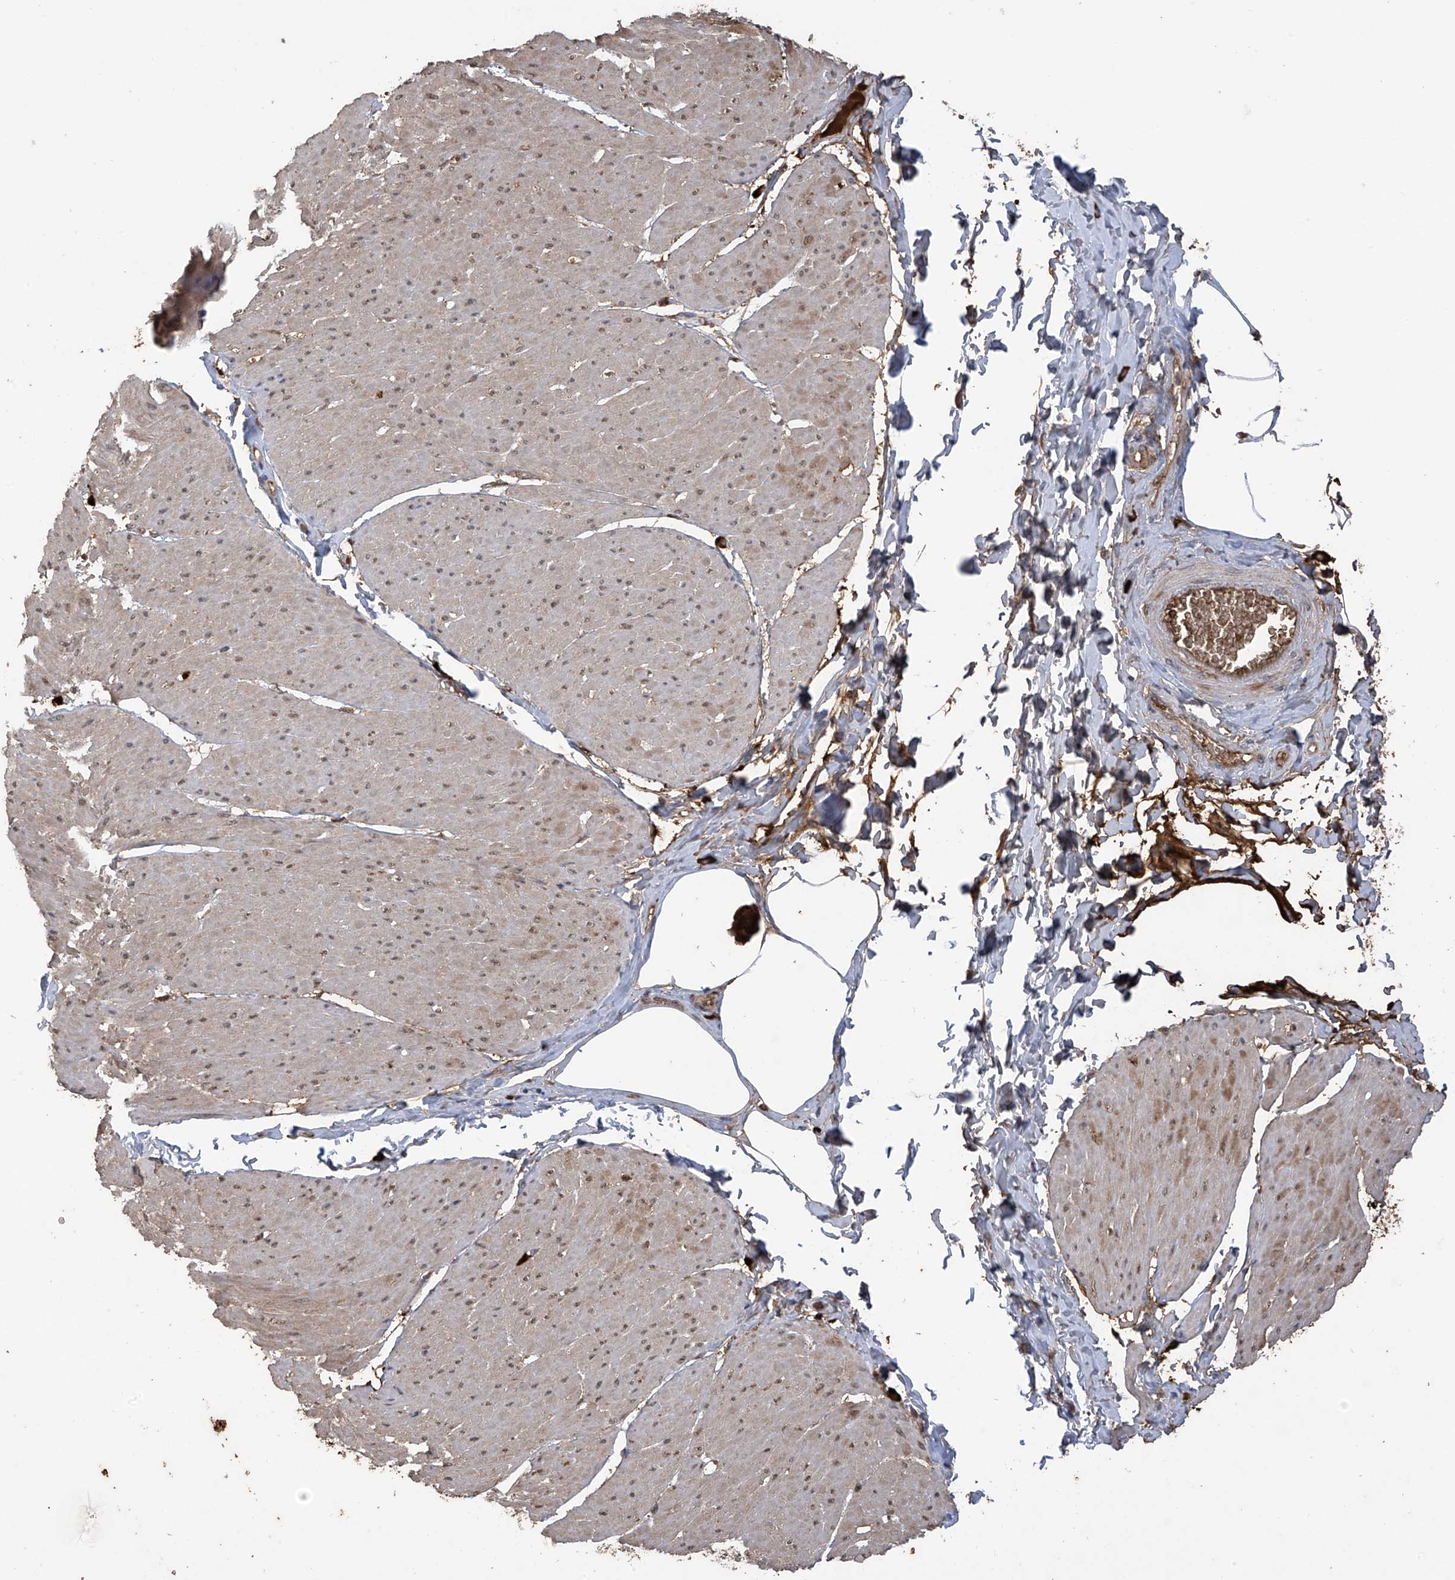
{"staining": {"intensity": "weak", "quantity": "25%-75%", "location": "cytoplasmic/membranous"}, "tissue": "smooth muscle", "cell_type": "Smooth muscle cells", "image_type": "normal", "snomed": [{"axis": "morphology", "description": "Urothelial carcinoma, High grade"}, {"axis": "topography", "description": "Urinary bladder"}], "caption": "Approximately 25%-75% of smooth muscle cells in unremarkable human smooth muscle display weak cytoplasmic/membranous protein expression as visualized by brown immunohistochemical staining.", "gene": "PNPT1", "patient": {"sex": "male", "age": 46}}